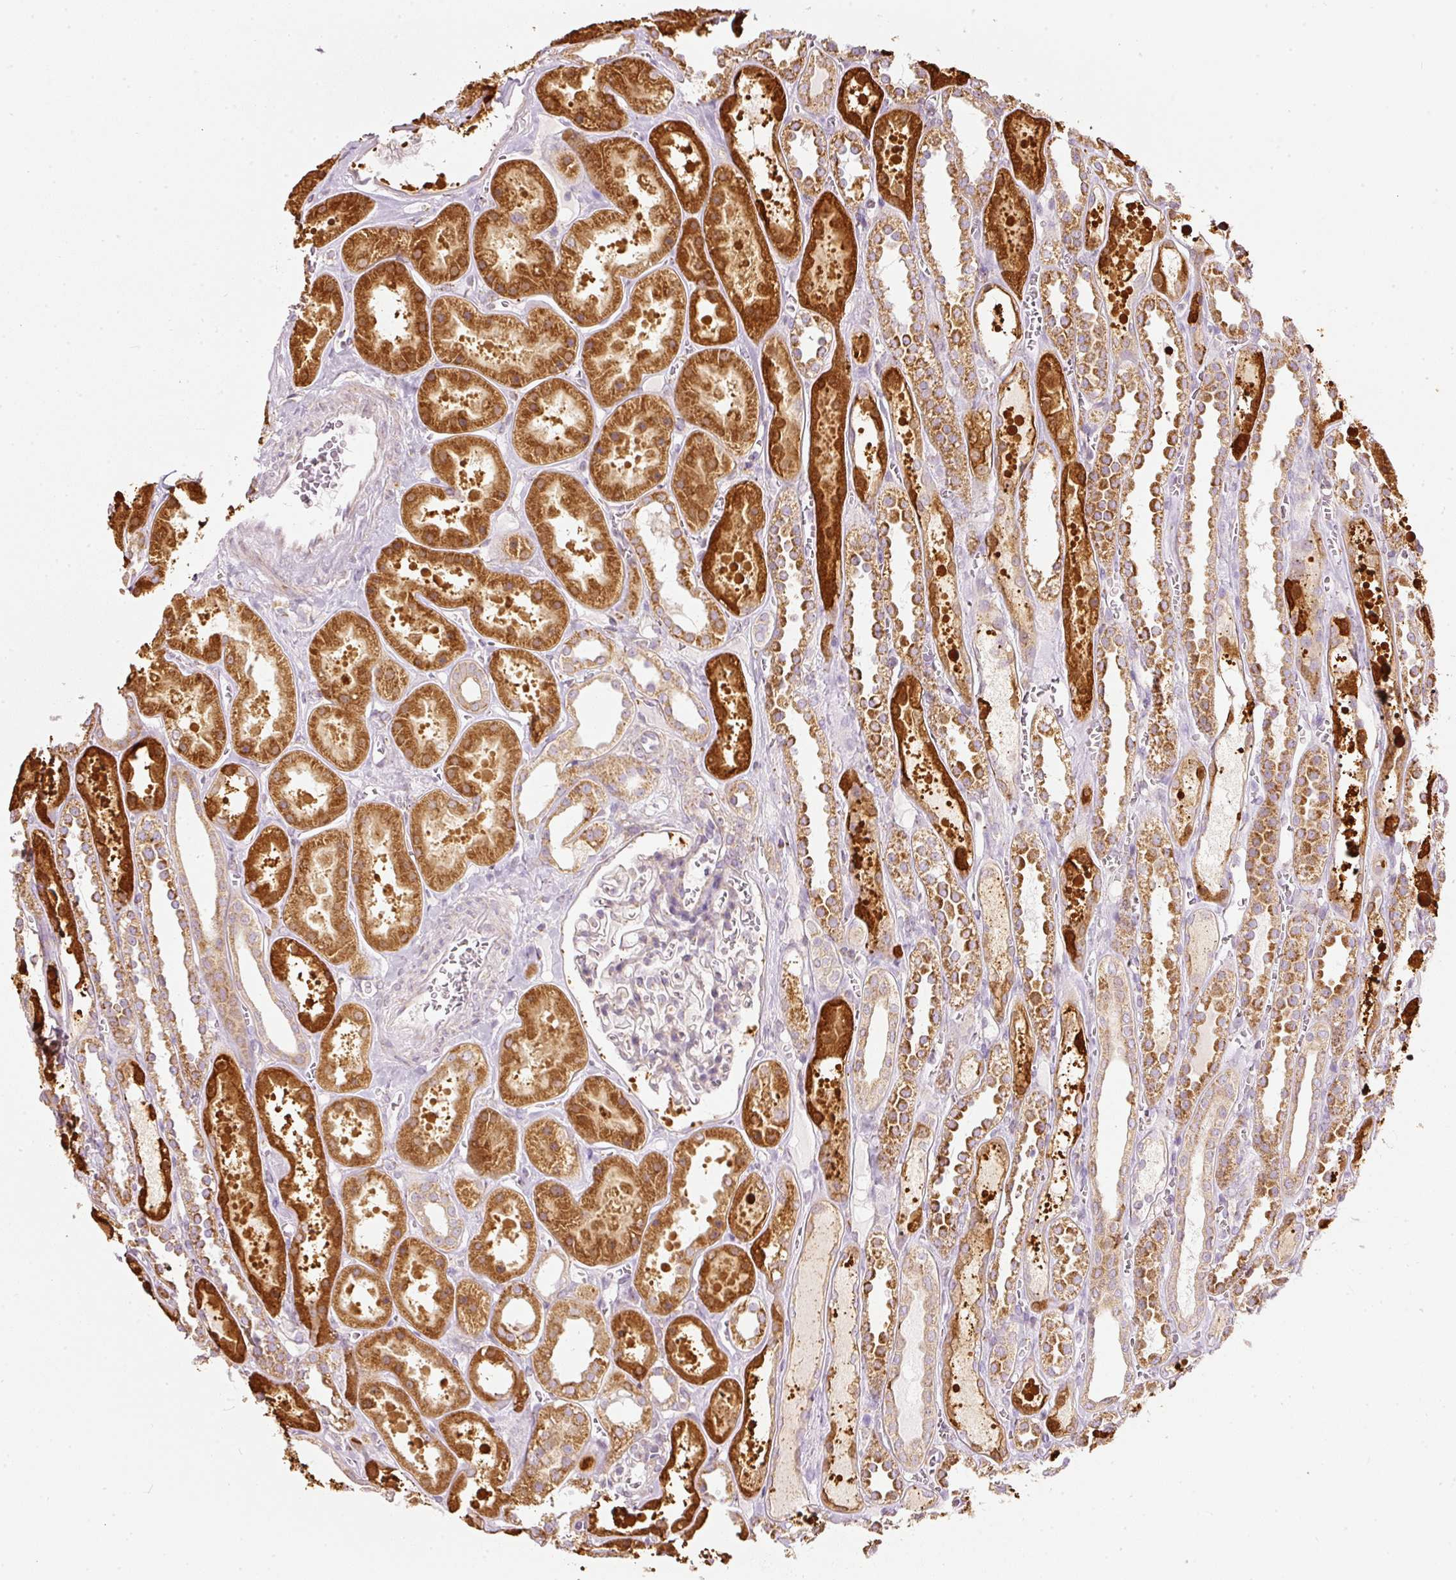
{"staining": {"intensity": "weak", "quantity": "<25%", "location": "cytoplasmic/membranous"}, "tissue": "kidney", "cell_type": "Cells in glomeruli", "image_type": "normal", "snomed": [{"axis": "morphology", "description": "Normal tissue, NOS"}, {"axis": "topography", "description": "Kidney"}], "caption": "This is an immunohistochemistry micrograph of unremarkable human kidney. There is no expression in cells in glomeruli.", "gene": "SNAPC5", "patient": {"sex": "female", "age": 41}}